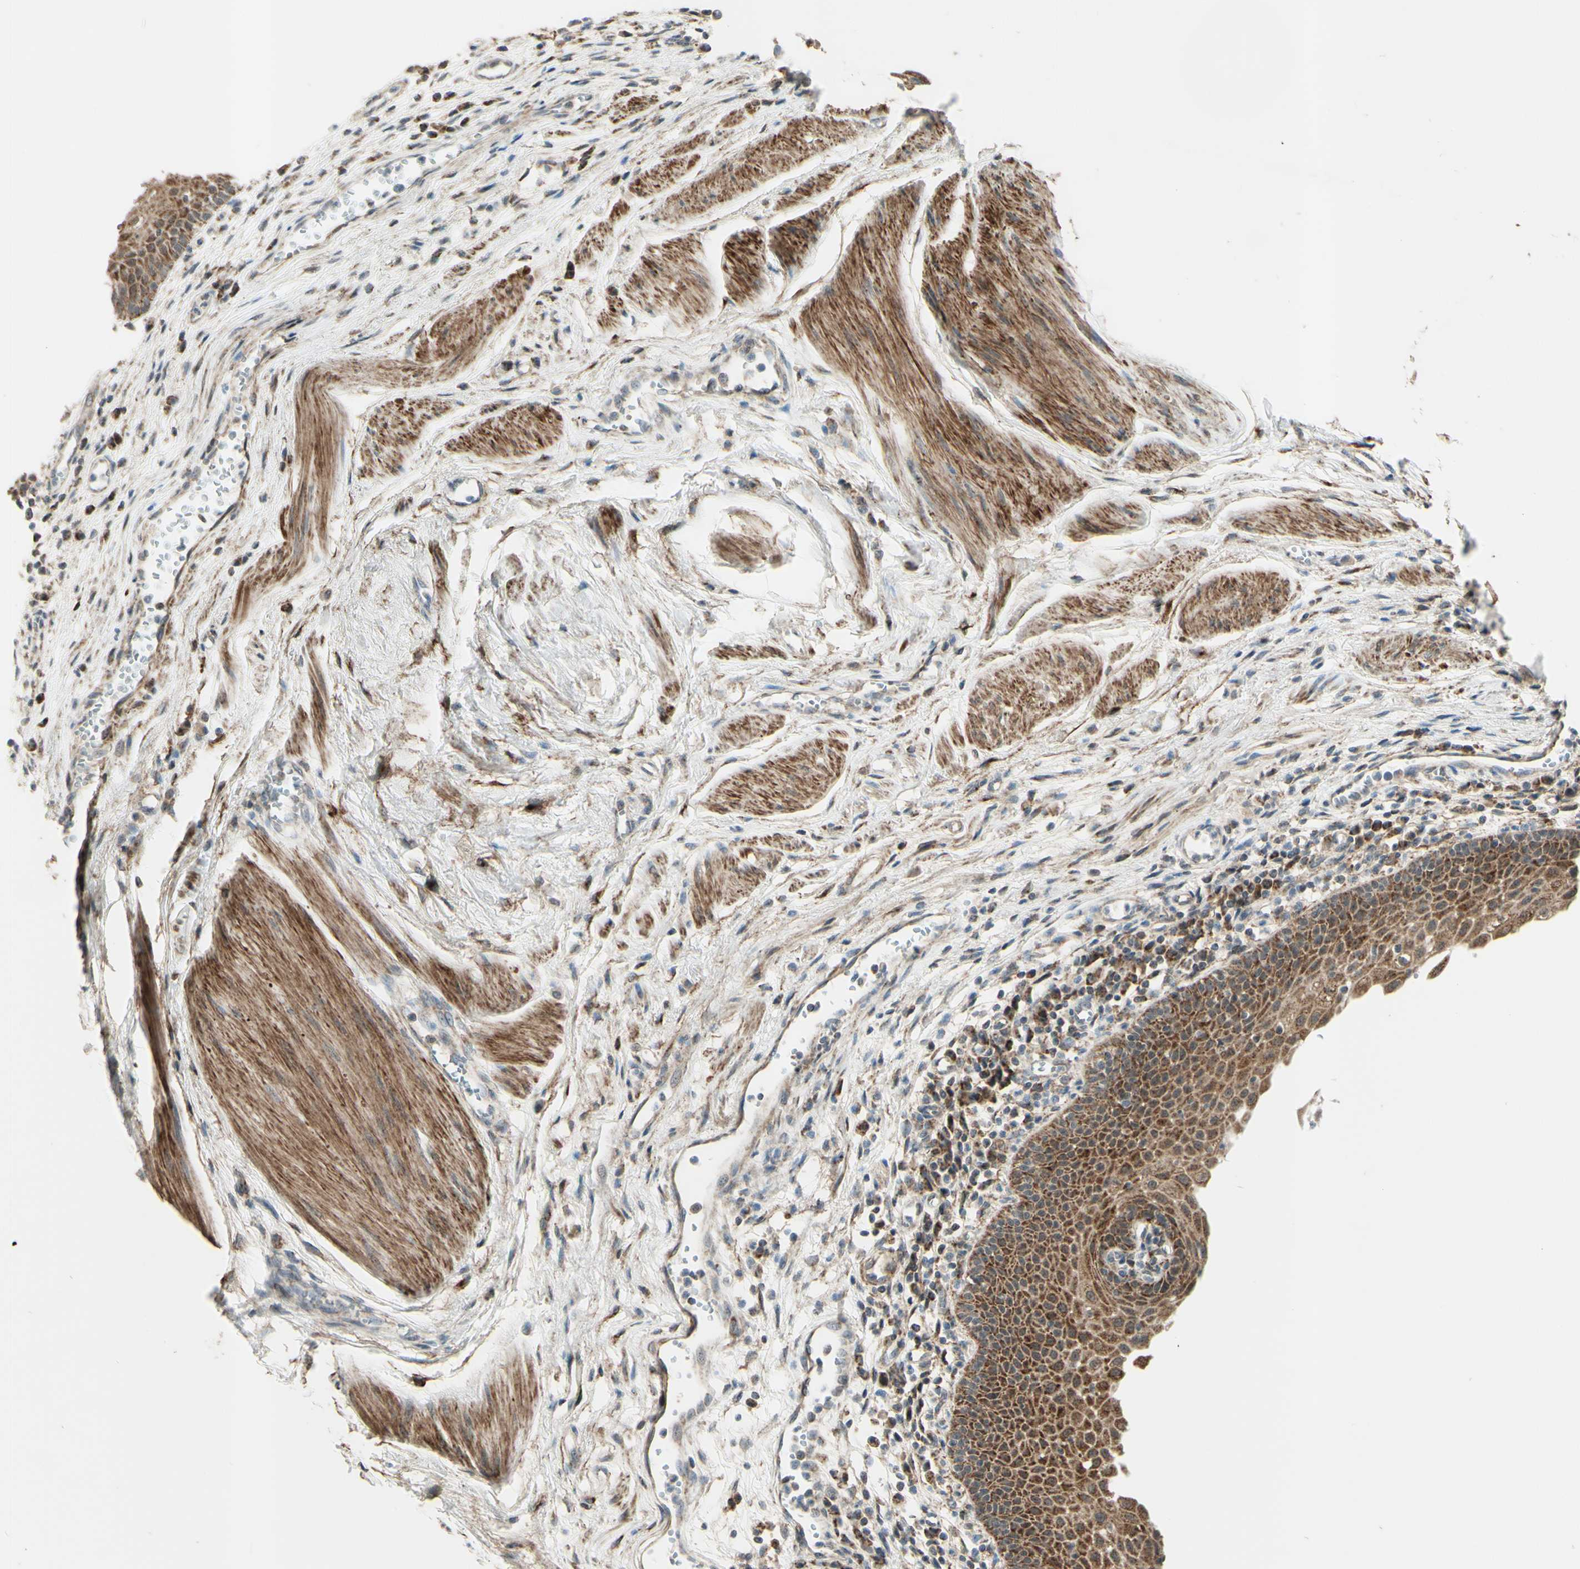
{"staining": {"intensity": "moderate", "quantity": ">75%", "location": "cytoplasmic/membranous"}, "tissue": "urothelial cancer", "cell_type": "Tumor cells", "image_type": "cancer", "snomed": [{"axis": "morphology", "description": "Urothelial carcinoma, High grade"}, {"axis": "topography", "description": "Urinary bladder"}], "caption": "A histopathology image showing moderate cytoplasmic/membranous positivity in about >75% of tumor cells in high-grade urothelial carcinoma, as visualized by brown immunohistochemical staining.", "gene": "DHRS3", "patient": {"sex": "female", "age": 85}}